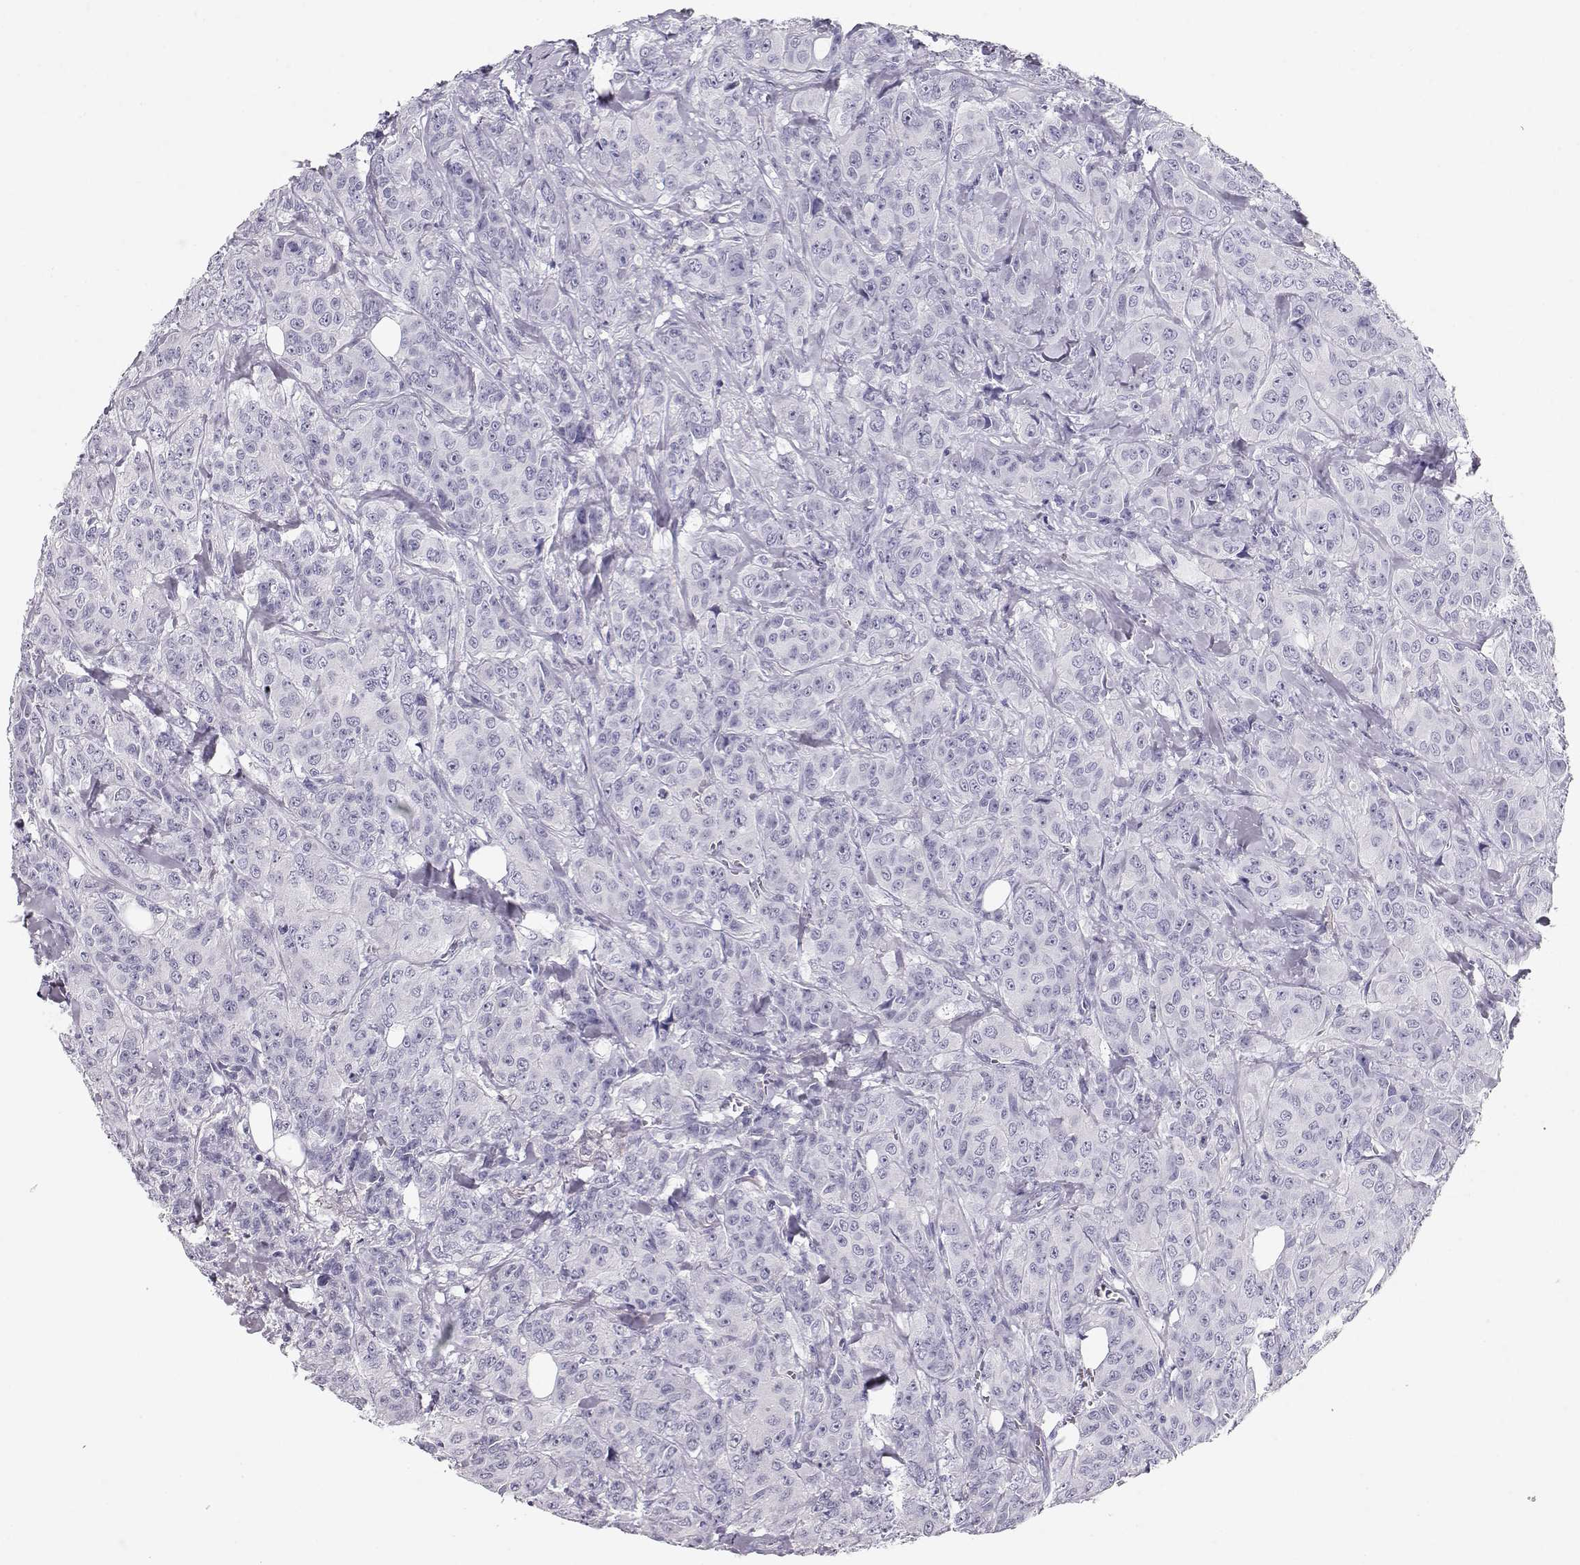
{"staining": {"intensity": "negative", "quantity": "none", "location": "none"}, "tissue": "breast cancer", "cell_type": "Tumor cells", "image_type": "cancer", "snomed": [{"axis": "morphology", "description": "Duct carcinoma"}, {"axis": "topography", "description": "Breast"}], "caption": "This is an immunohistochemistry photomicrograph of human invasive ductal carcinoma (breast). There is no staining in tumor cells.", "gene": "MAGEC1", "patient": {"sex": "female", "age": 43}}